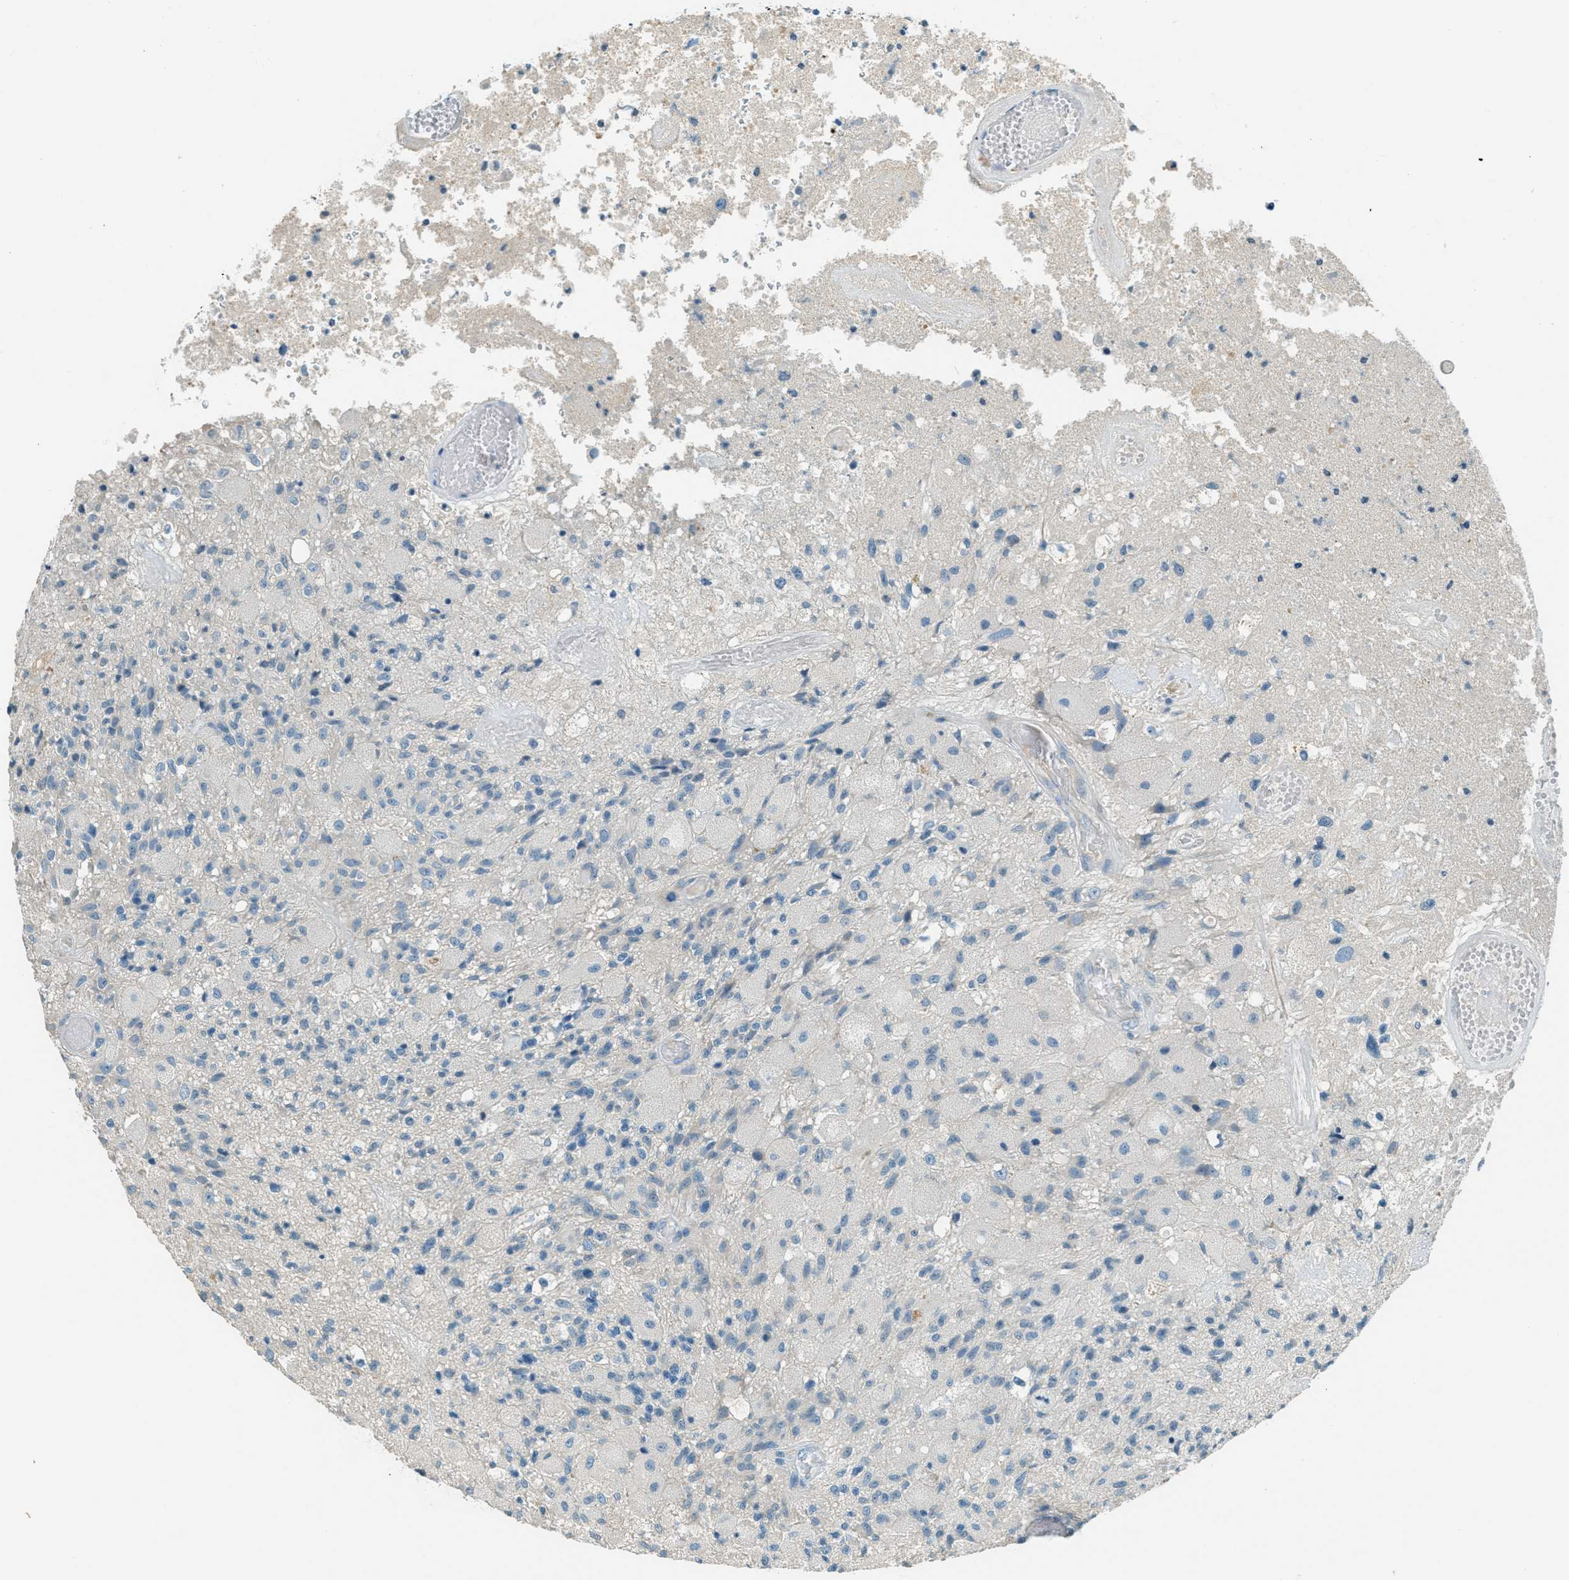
{"staining": {"intensity": "negative", "quantity": "none", "location": "none"}, "tissue": "glioma", "cell_type": "Tumor cells", "image_type": "cancer", "snomed": [{"axis": "morphology", "description": "Normal tissue, NOS"}, {"axis": "morphology", "description": "Glioma, malignant, High grade"}, {"axis": "topography", "description": "Cerebral cortex"}], "caption": "This is an immunohistochemistry (IHC) image of glioma. There is no positivity in tumor cells.", "gene": "MSLN", "patient": {"sex": "male", "age": 77}}